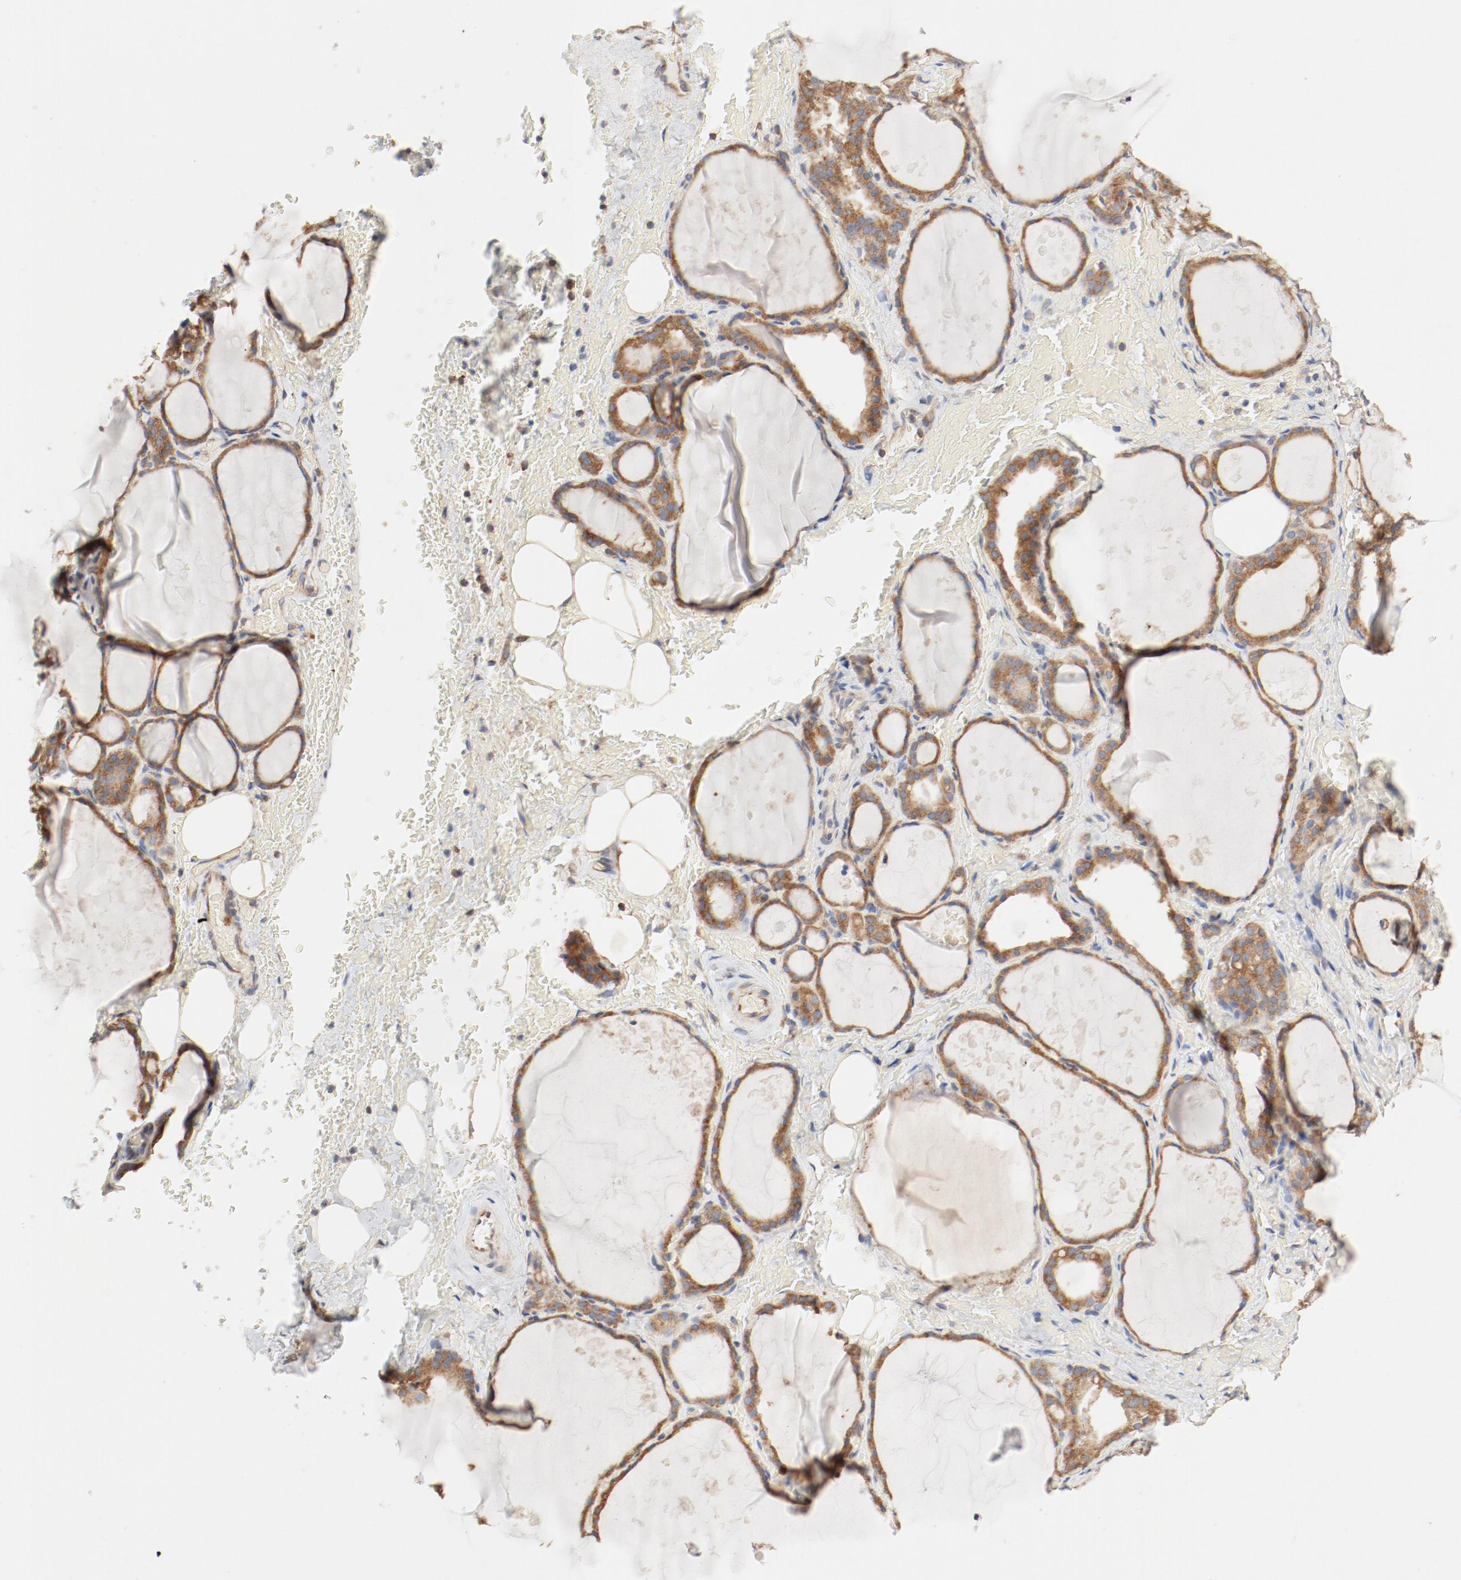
{"staining": {"intensity": "moderate", "quantity": ">75%", "location": "cytoplasmic/membranous"}, "tissue": "thyroid gland", "cell_type": "Glandular cells", "image_type": "normal", "snomed": [{"axis": "morphology", "description": "Normal tissue, NOS"}, {"axis": "topography", "description": "Thyroid gland"}], "caption": "A high-resolution histopathology image shows IHC staining of normal thyroid gland, which exhibits moderate cytoplasmic/membranous expression in about >75% of glandular cells.", "gene": "RPS6", "patient": {"sex": "male", "age": 61}}